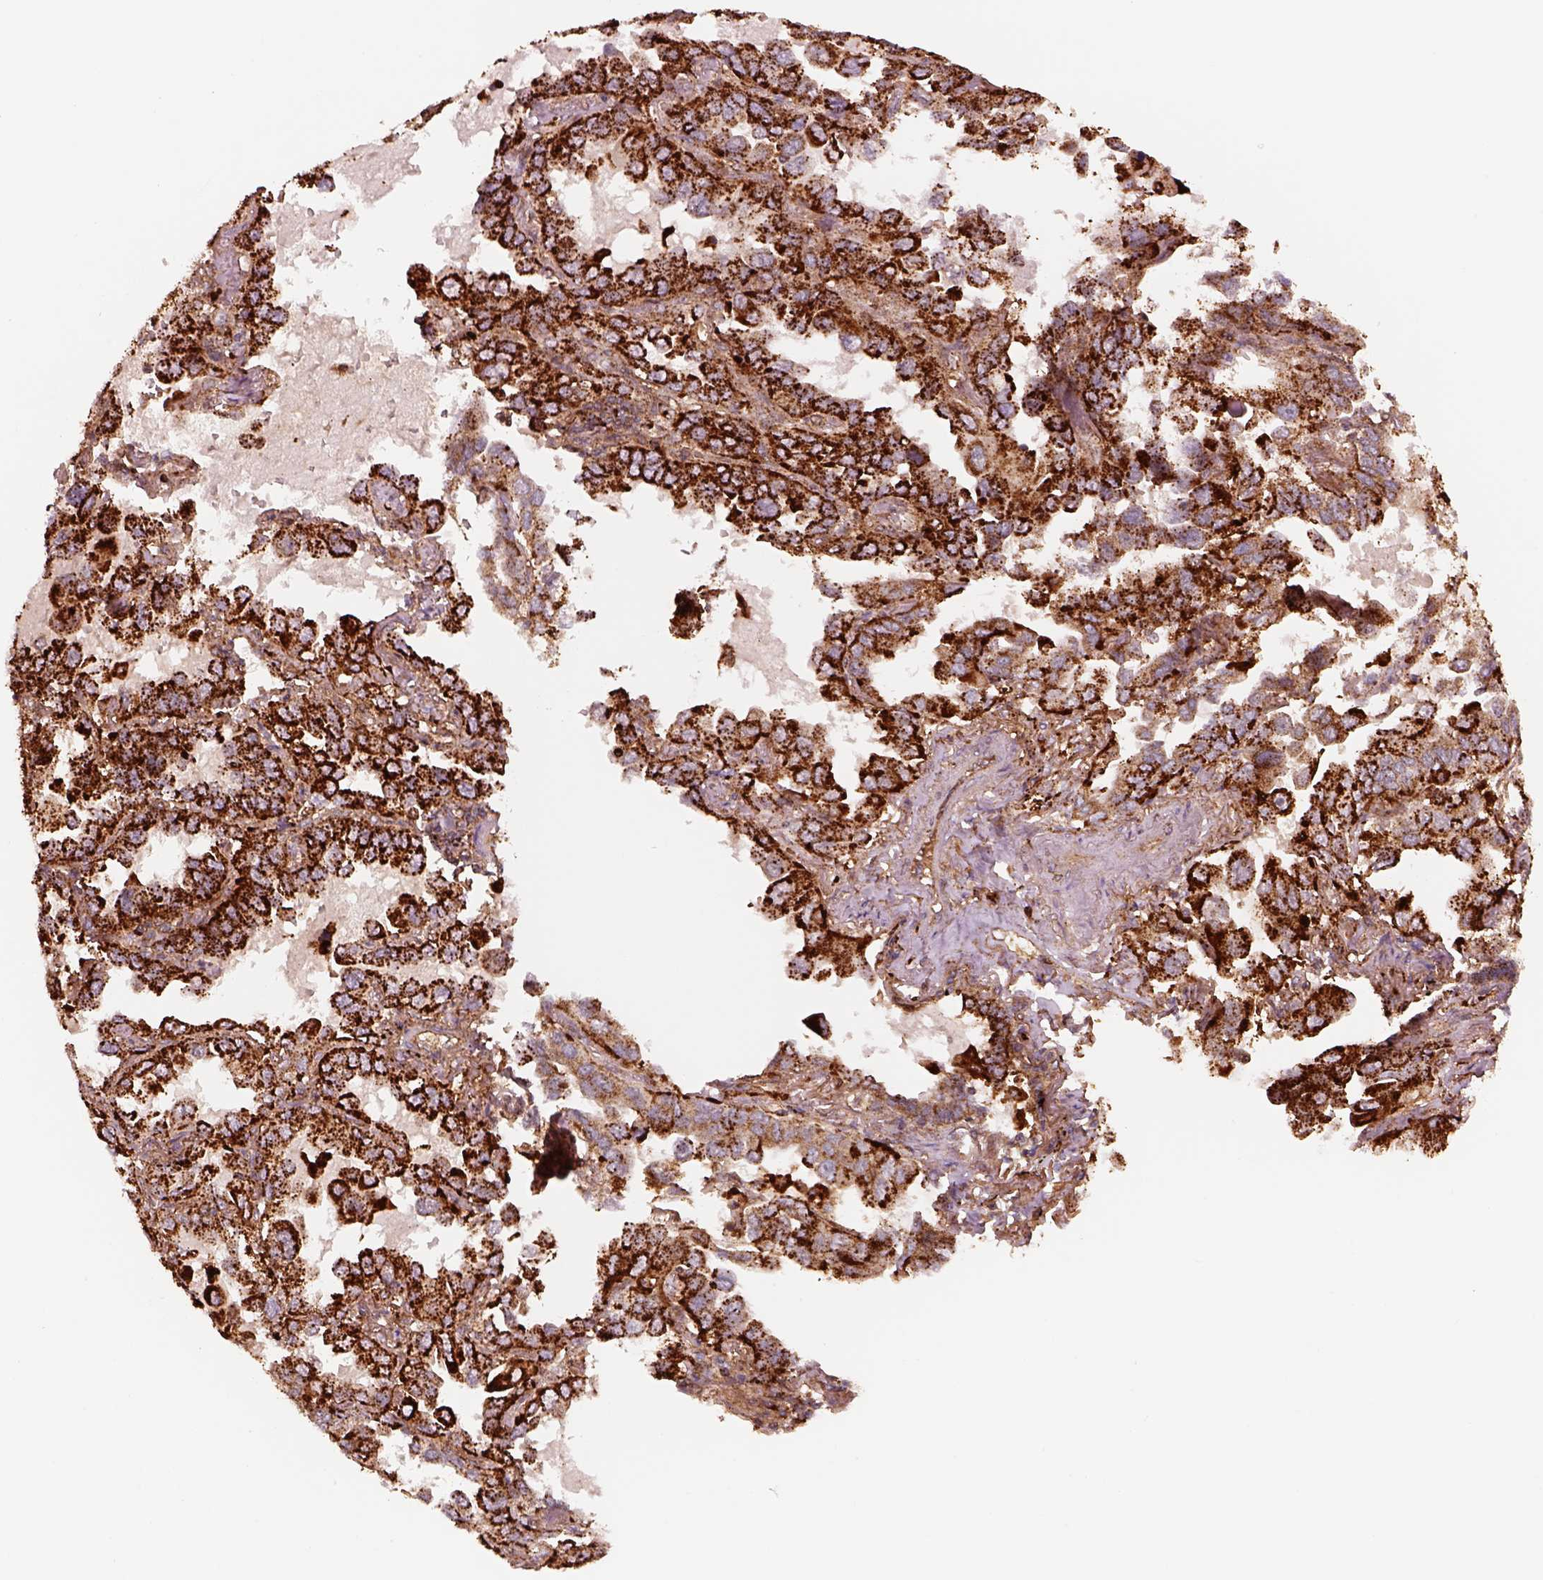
{"staining": {"intensity": "strong", "quantity": ">75%", "location": "cytoplasmic/membranous"}, "tissue": "lung cancer", "cell_type": "Tumor cells", "image_type": "cancer", "snomed": [{"axis": "morphology", "description": "Adenocarcinoma, NOS"}, {"axis": "topography", "description": "Lung"}], "caption": "Human lung adenocarcinoma stained for a protein (brown) demonstrates strong cytoplasmic/membranous positive expression in approximately >75% of tumor cells.", "gene": "WASHC2A", "patient": {"sex": "male", "age": 64}}